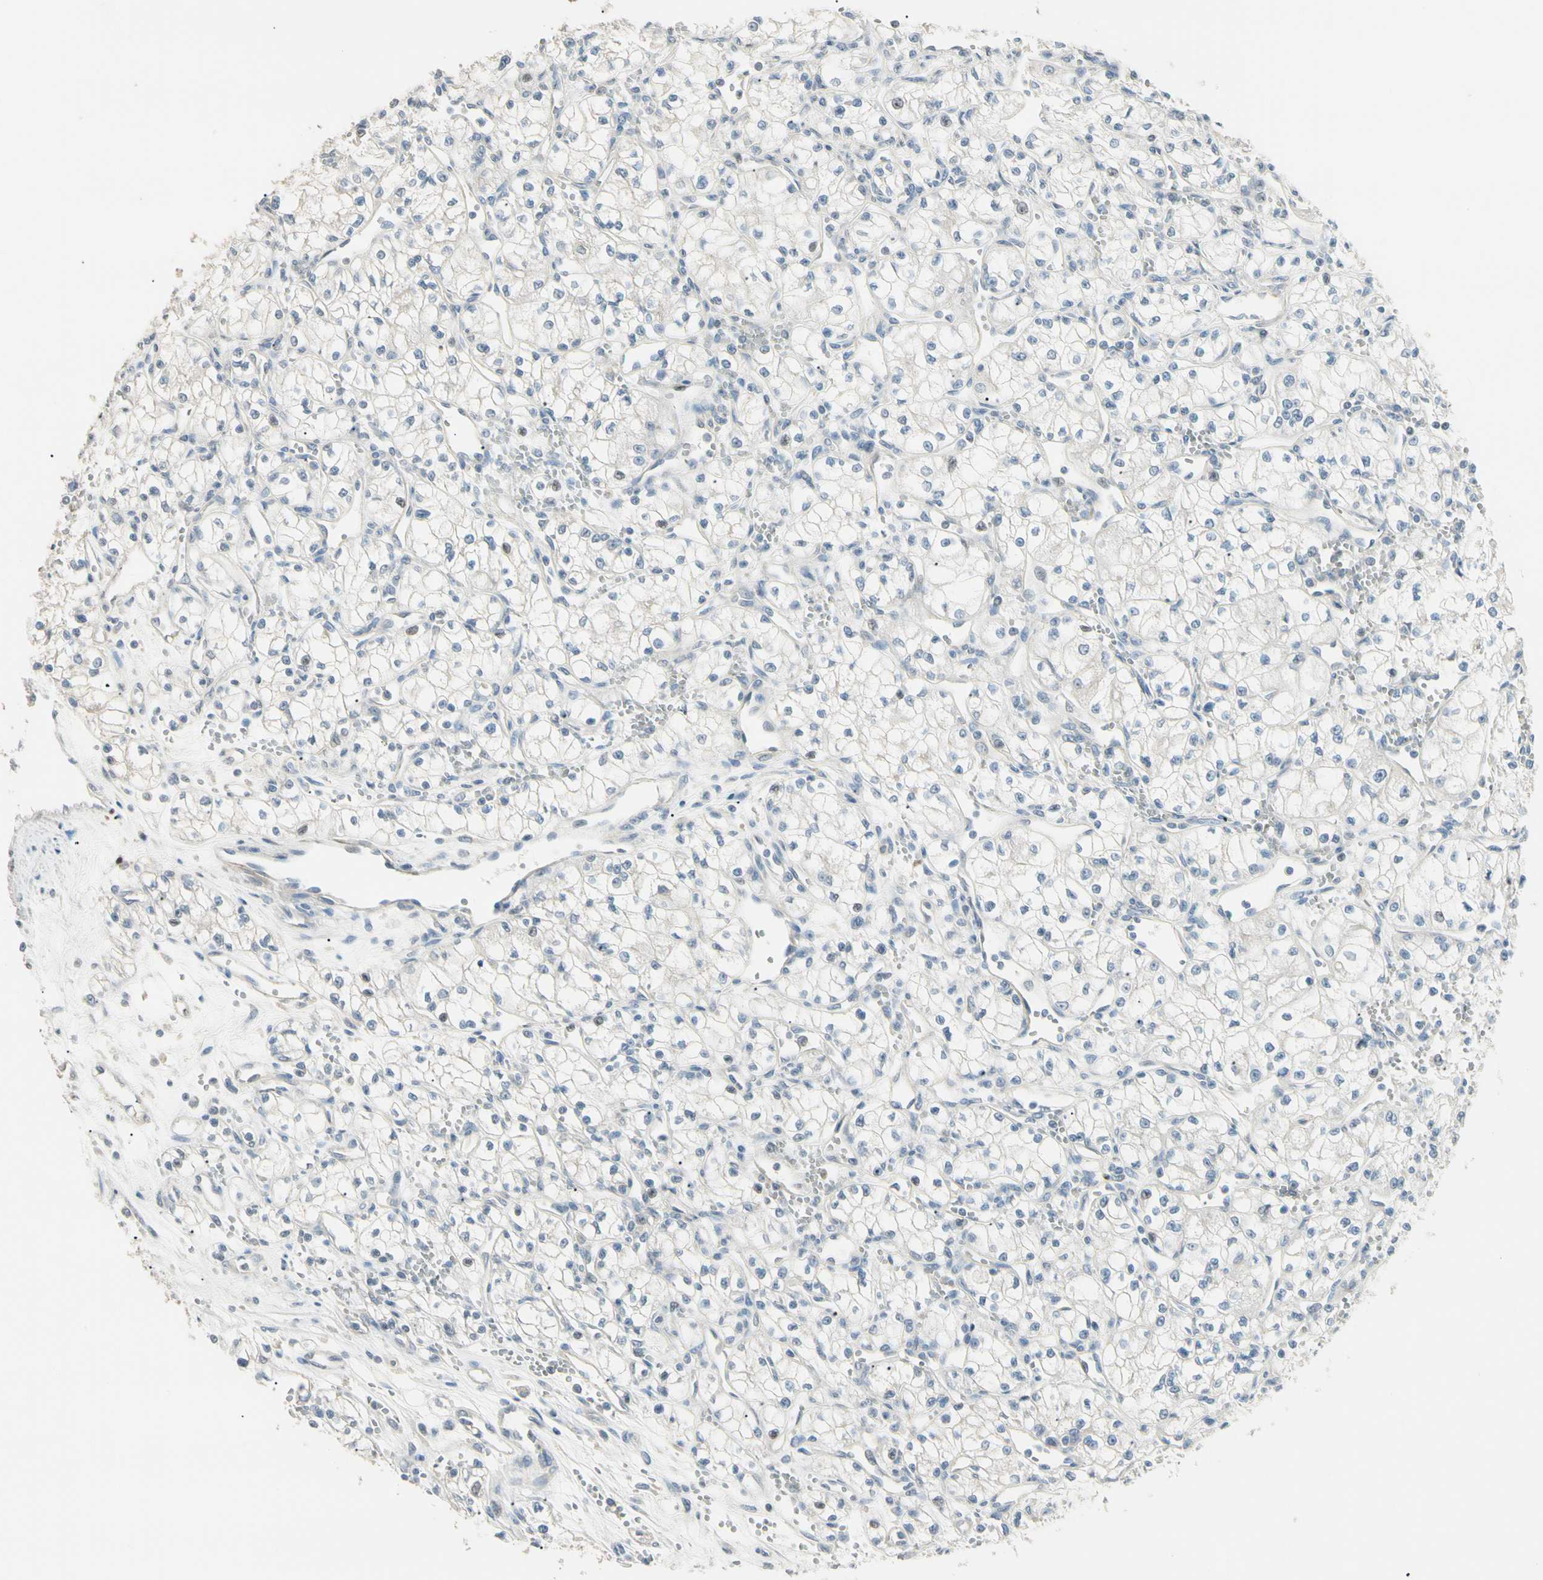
{"staining": {"intensity": "negative", "quantity": "none", "location": "none"}, "tissue": "renal cancer", "cell_type": "Tumor cells", "image_type": "cancer", "snomed": [{"axis": "morphology", "description": "Normal tissue, NOS"}, {"axis": "morphology", "description": "Adenocarcinoma, NOS"}, {"axis": "topography", "description": "Kidney"}], "caption": "The immunohistochemistry (IHC) image has no significant expression in tumor cells of renal cancer (adenocarcinoma) tissue.", "gene": "GNE", "patient": {"sex": "male", "age": 59}}